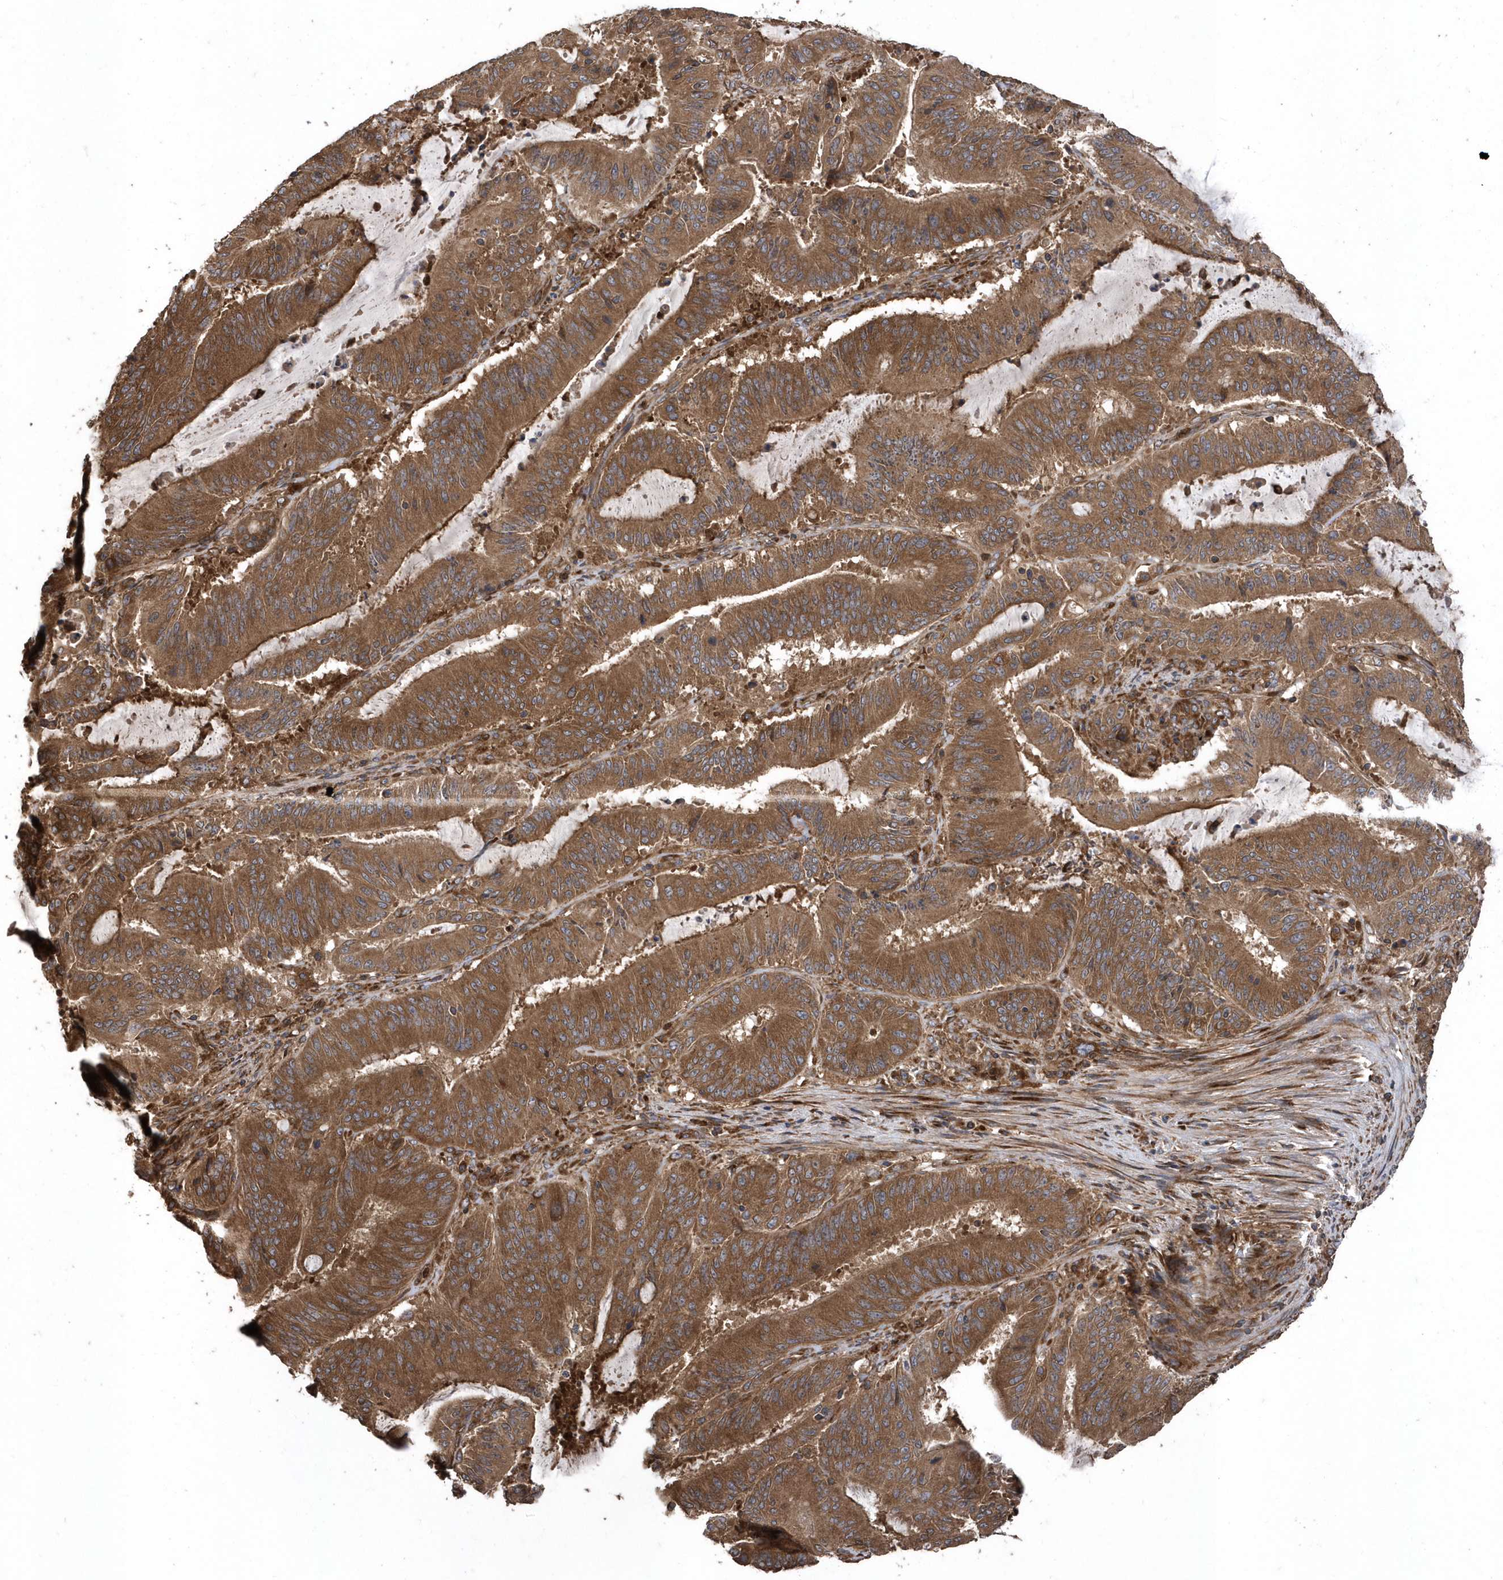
{"staining": {"intensity": "moderate", "quantity": ">75%", "location": "cytoplasmic/membranous"}, "tissue": "liver cancer", "cell_type": "Tumor cells", "image_type": "cancer", "snomed": [{"axis": "morphology", "description": "Normal tissue, NOS"}, {"axis": "morphology", "description": "Cholangiocarcinoma"}, {"axis": "topography", "description": "Liver"}, {"axis": "topography", "description": "Peripheral nerve tissue"}], "caption": "A brown stain highlights moderate cytoplasmic/membranous positivity of a protein in human liver cancer tumor cells.", "gene": "WASHC5", "patient": {"sex": "female", "age": 73}}